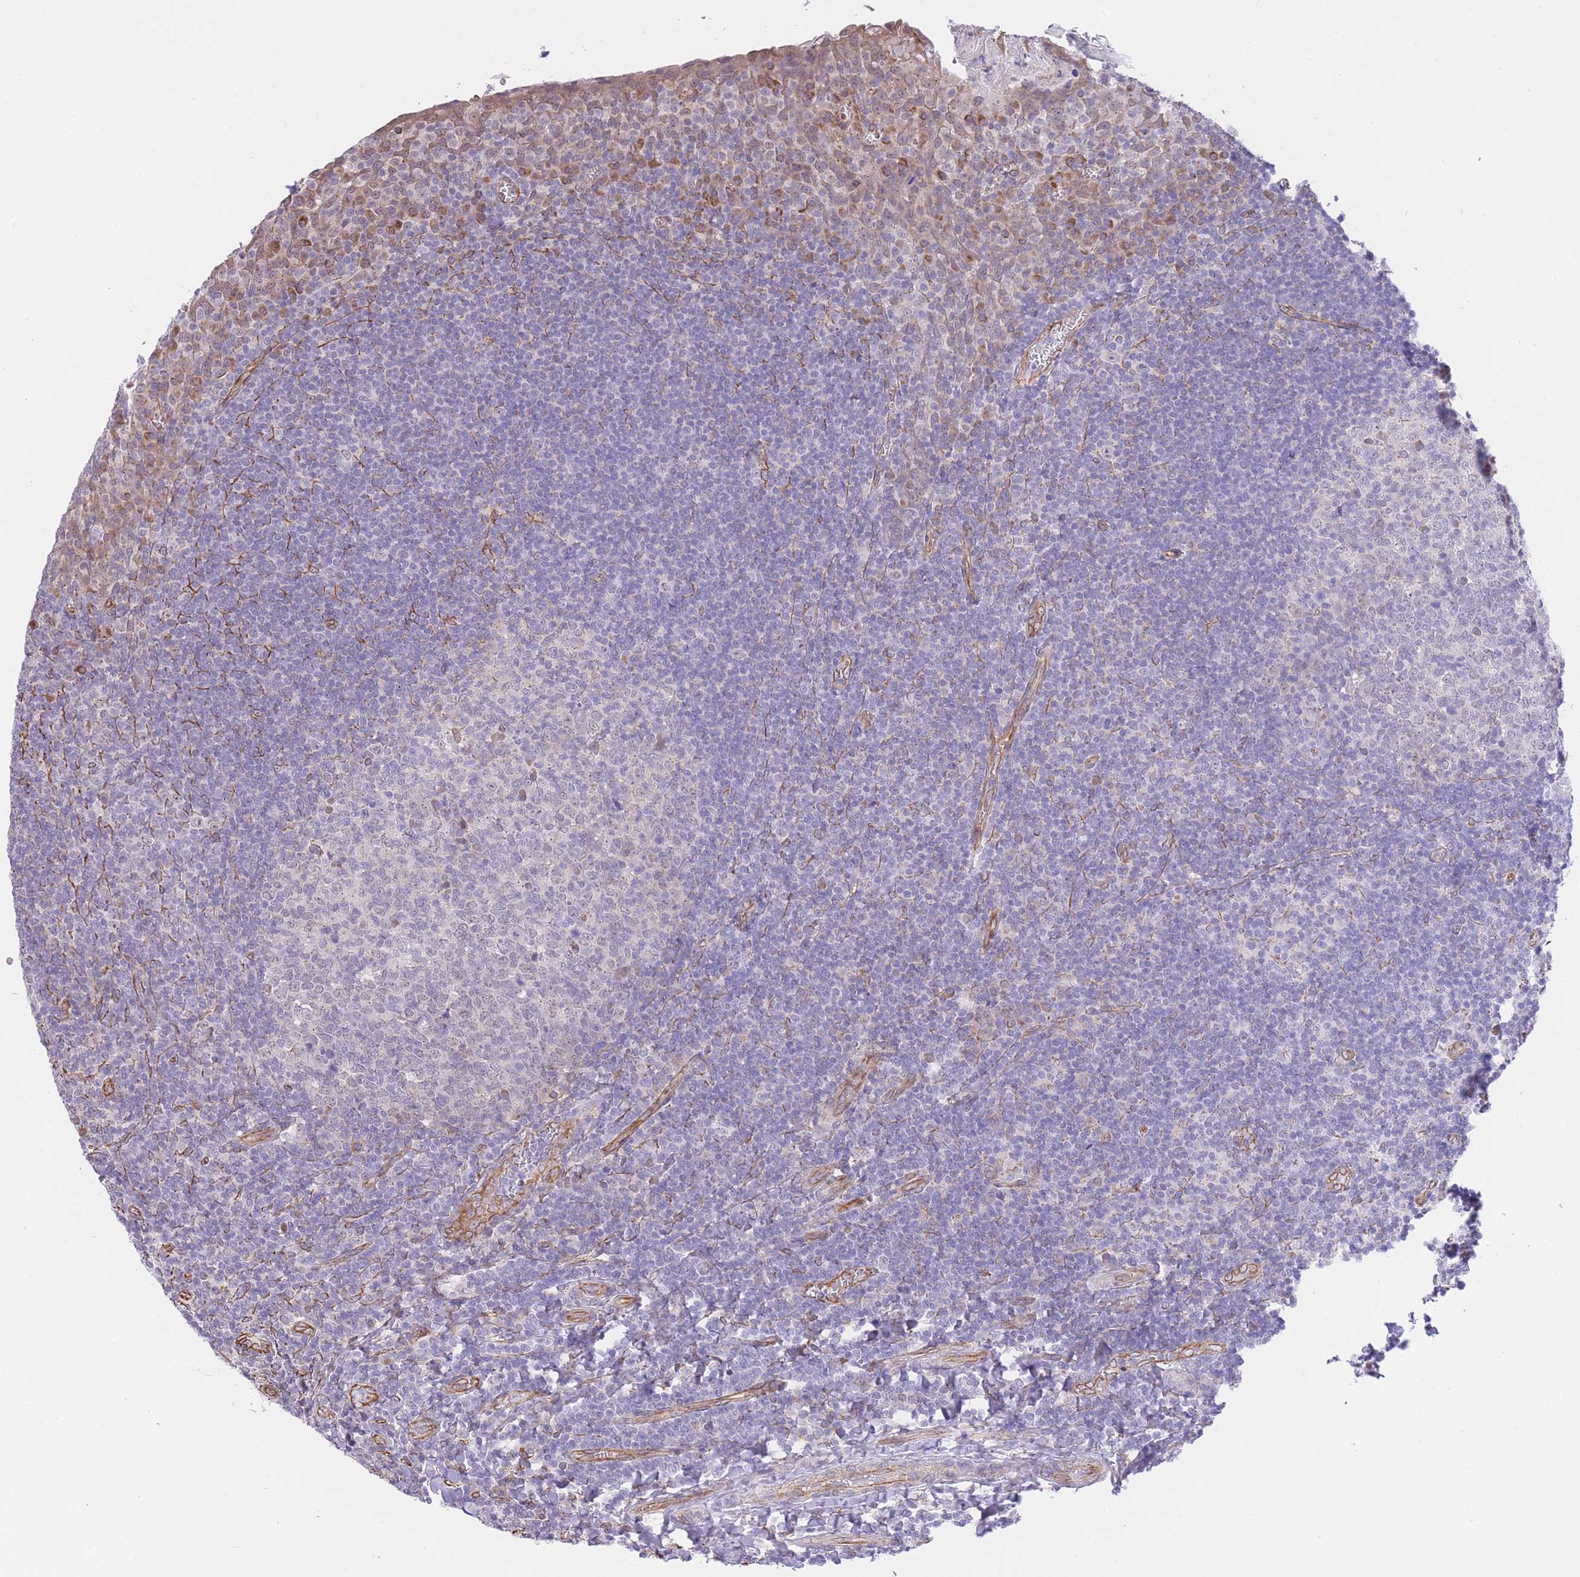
{"staining": {"intensity": "negative", "quantity": "none", "location": "none"}, "tissue": "tonsil", "cell_type": "Germinal center cells", "image_type": "normal", "snomed": [{"axis": "morphology", "description": "Normal tissue, NOS"}, {"axis": "topography", "description": "Tonsil"}], "caption": "A micrograph of human tonsil is negative for staining in germinal center cells.", "gene": "PSG11", "patient": {"sex": "male", "age": 27}}